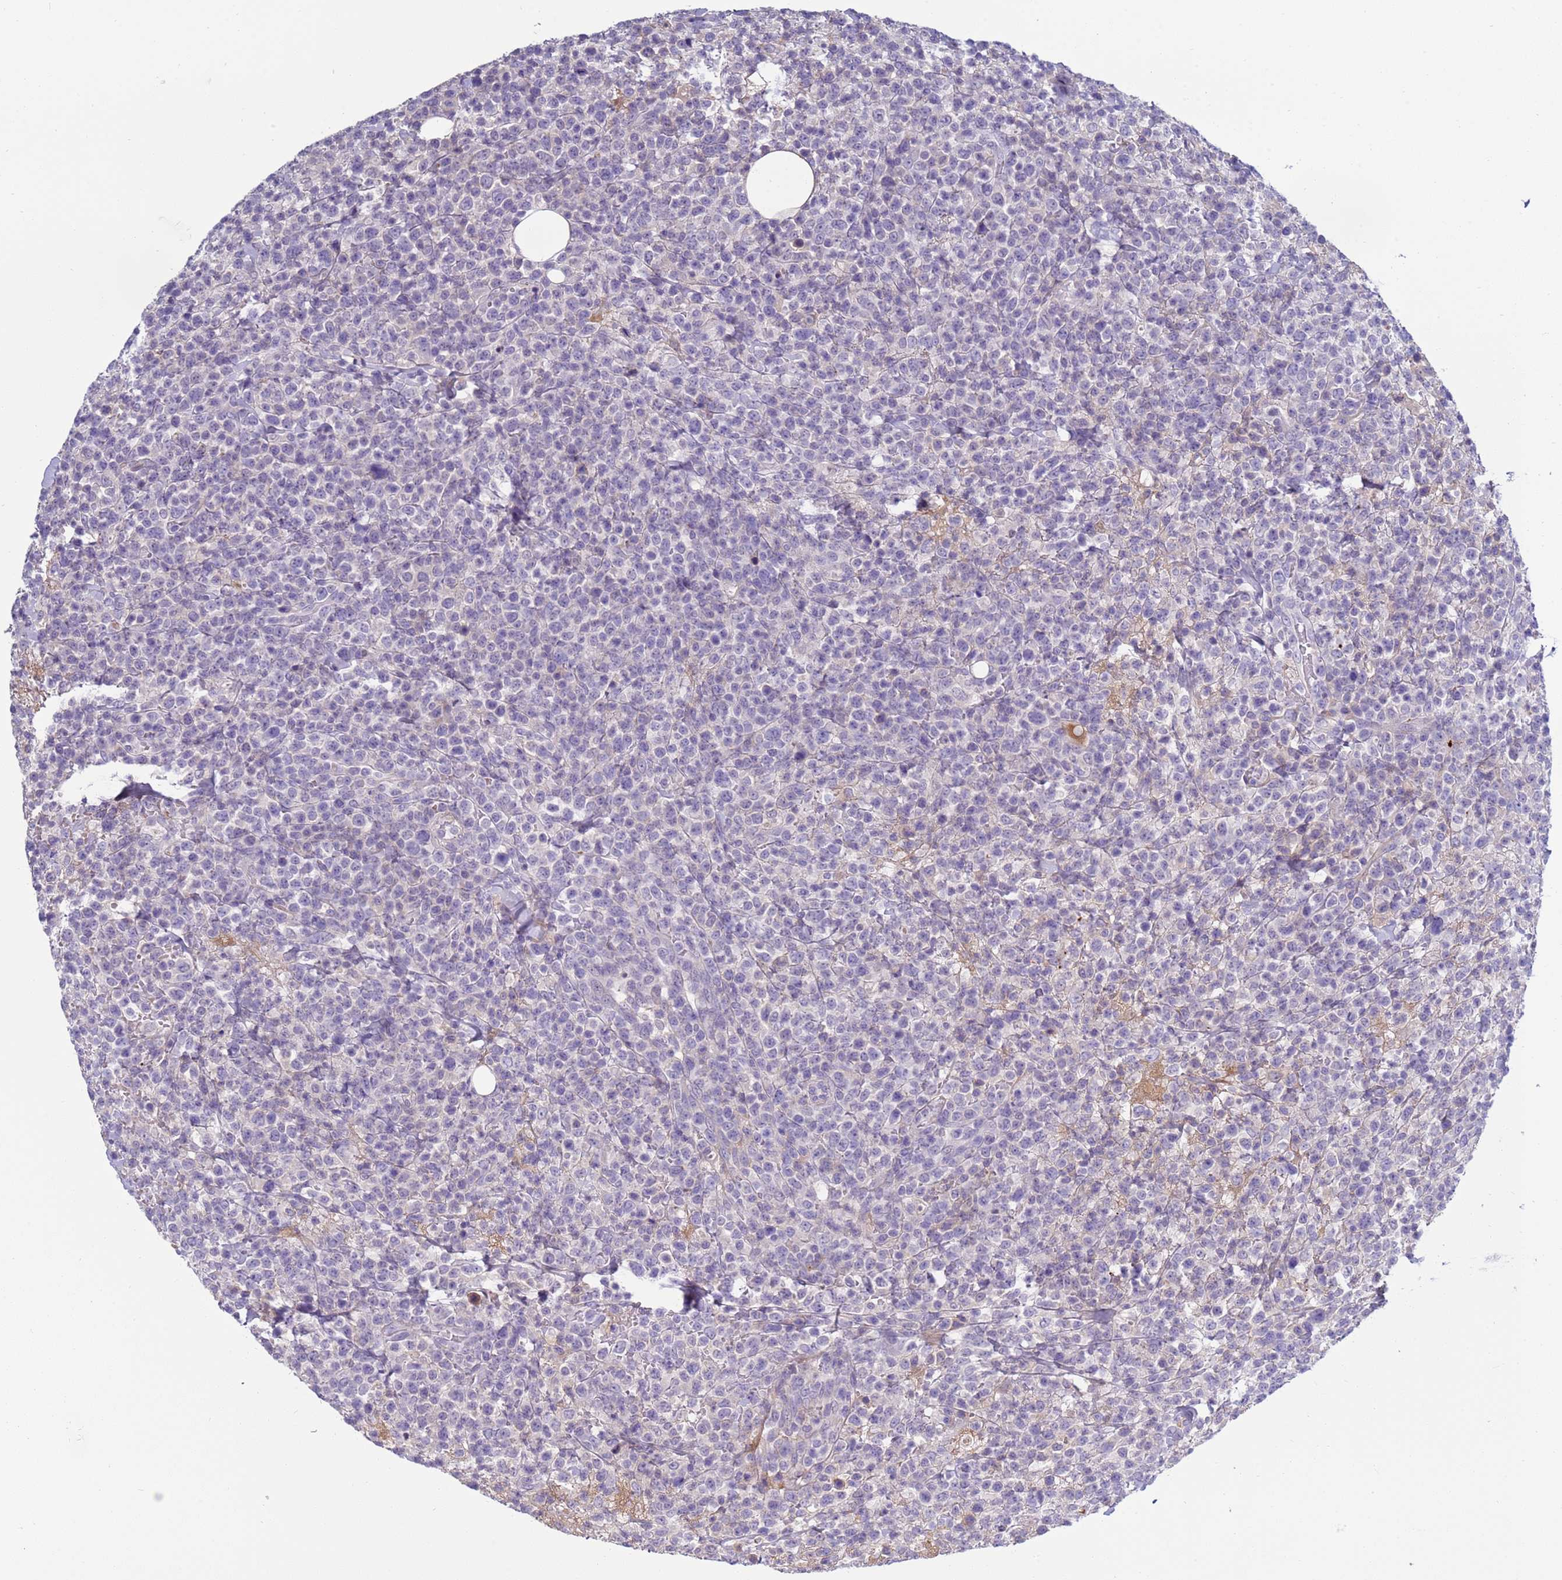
{"staining": {"intensity": "negative", "quantity": "none", "location": "none"}, "tissue": "lymphoma", "cell_type": "Tumor cells", "image_type": "cancer", "snomed": [{"axis": "morphology", "description": "Malignant lymphoma, non-Hodgkin's type, High grade"}, {"axis": "topography", "description": "Colon"}], "caption": "Immunohistochemistry photomicrograph of neoplastic tissue: malignant lymphoma, non-Hodgkin's type (high-grade) stained with DAB (3,3'-diaminobenzidine) exhibits no significant protein staining in tumor cells. Nuclei are stained in blue.", "gene": "TRIM51", "patient": {"sex": "female", "age": 53}}